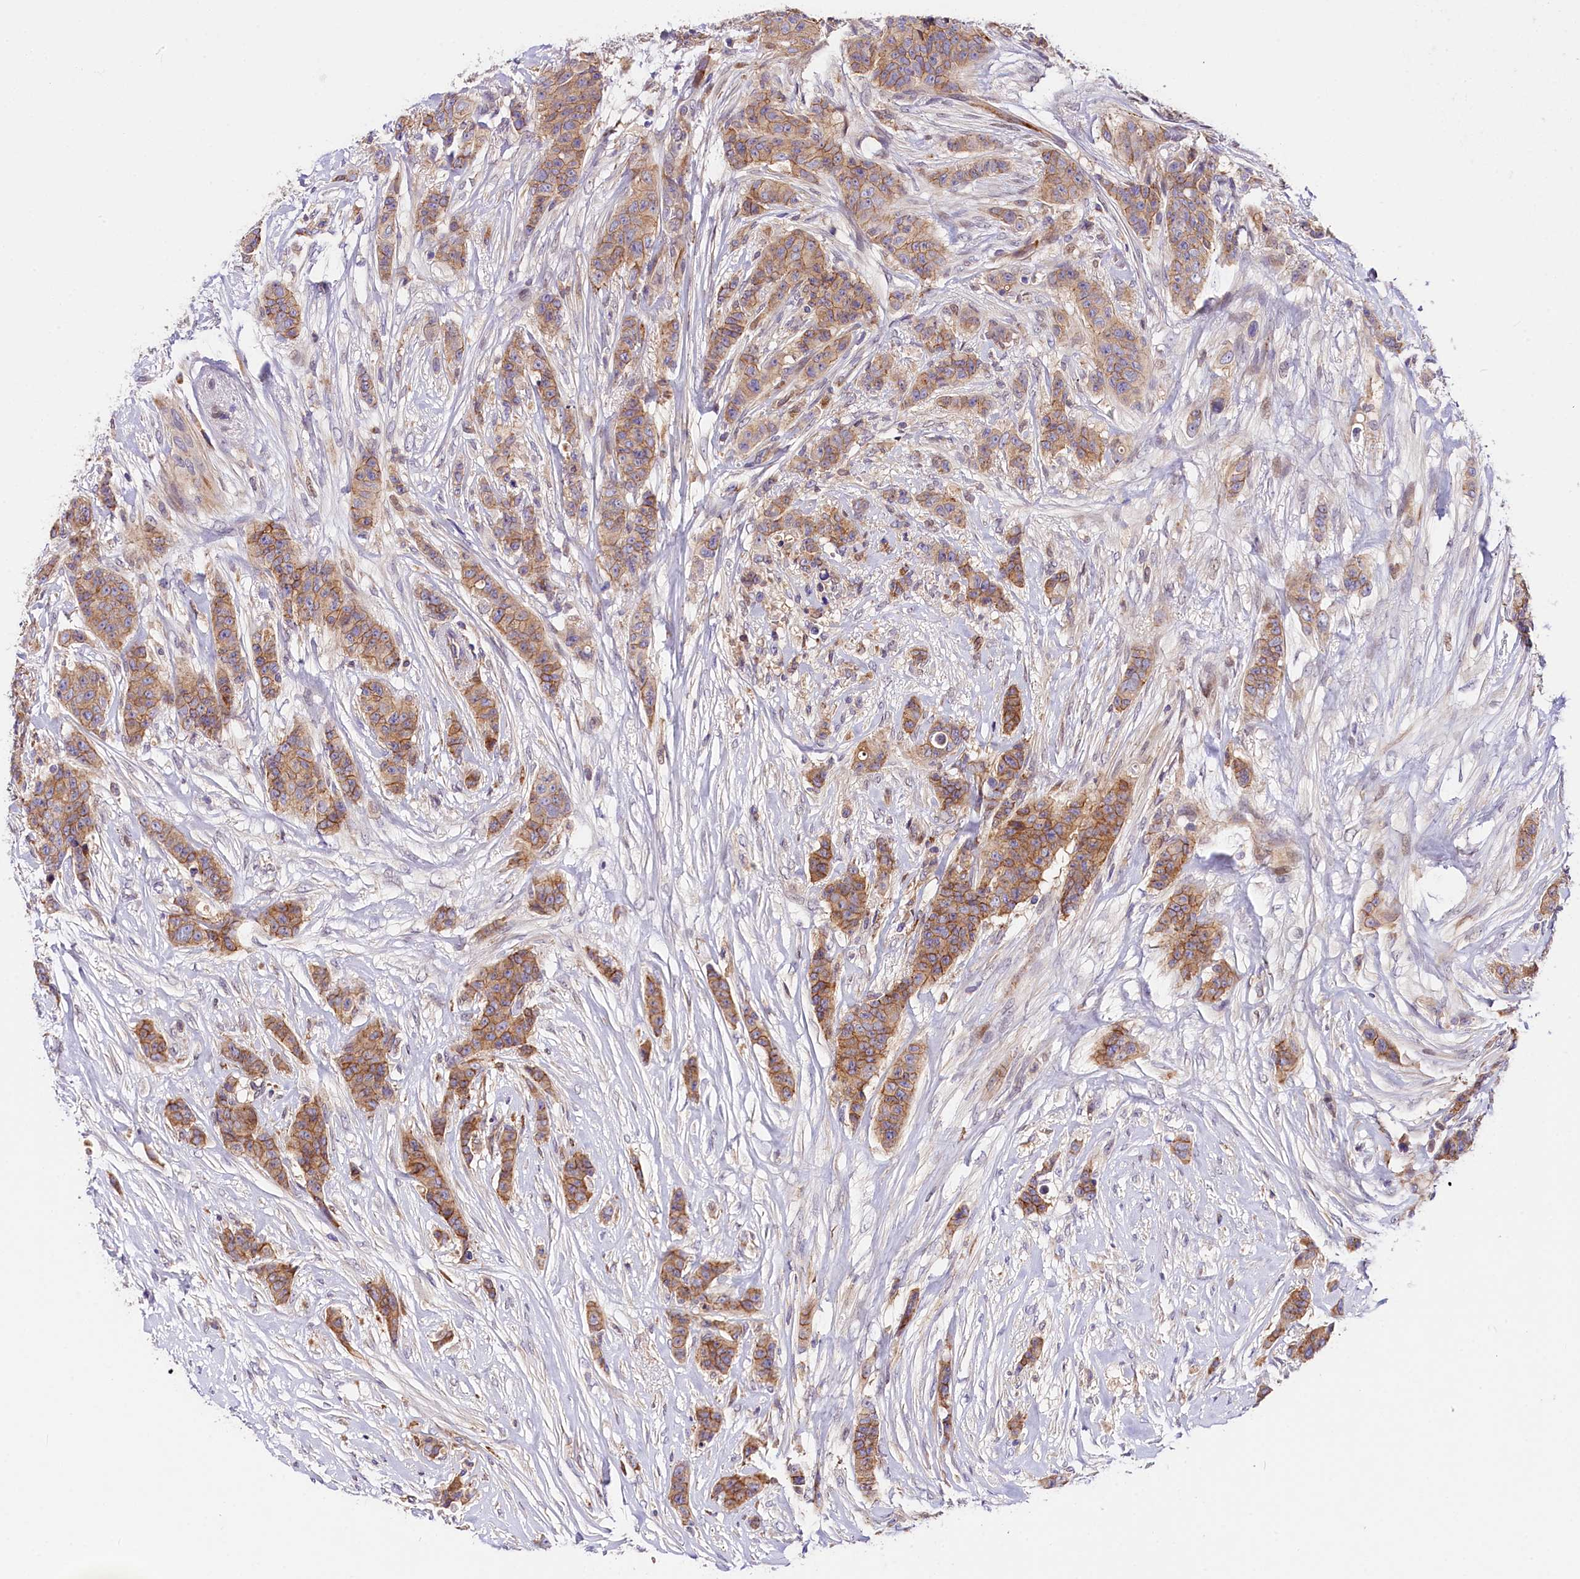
{"staining": {"intensity": "moderate", "quantity": ">75%", "location": "cytoplasmic/membranous"}, "tissue": "breast cancer", "cell_type": "Tumor cells", "image_type": "cancer", "snomed": [{"axis": "morphology", "description": "Duct carcinoma"}, {"axis": "topography", "description": "Breast"}], "caption": "Brown immunohistochemical staining in breast cancer (infiltrating ductal carcinoma) shows moderate cytoplasmic/membranous positivity in about >75% of tumor cells. (DAB IHC, brown staining for protein, blue staining for nuclei).", "gene": "ARMC6", "patient": {"sex": "female", "age": 40}}